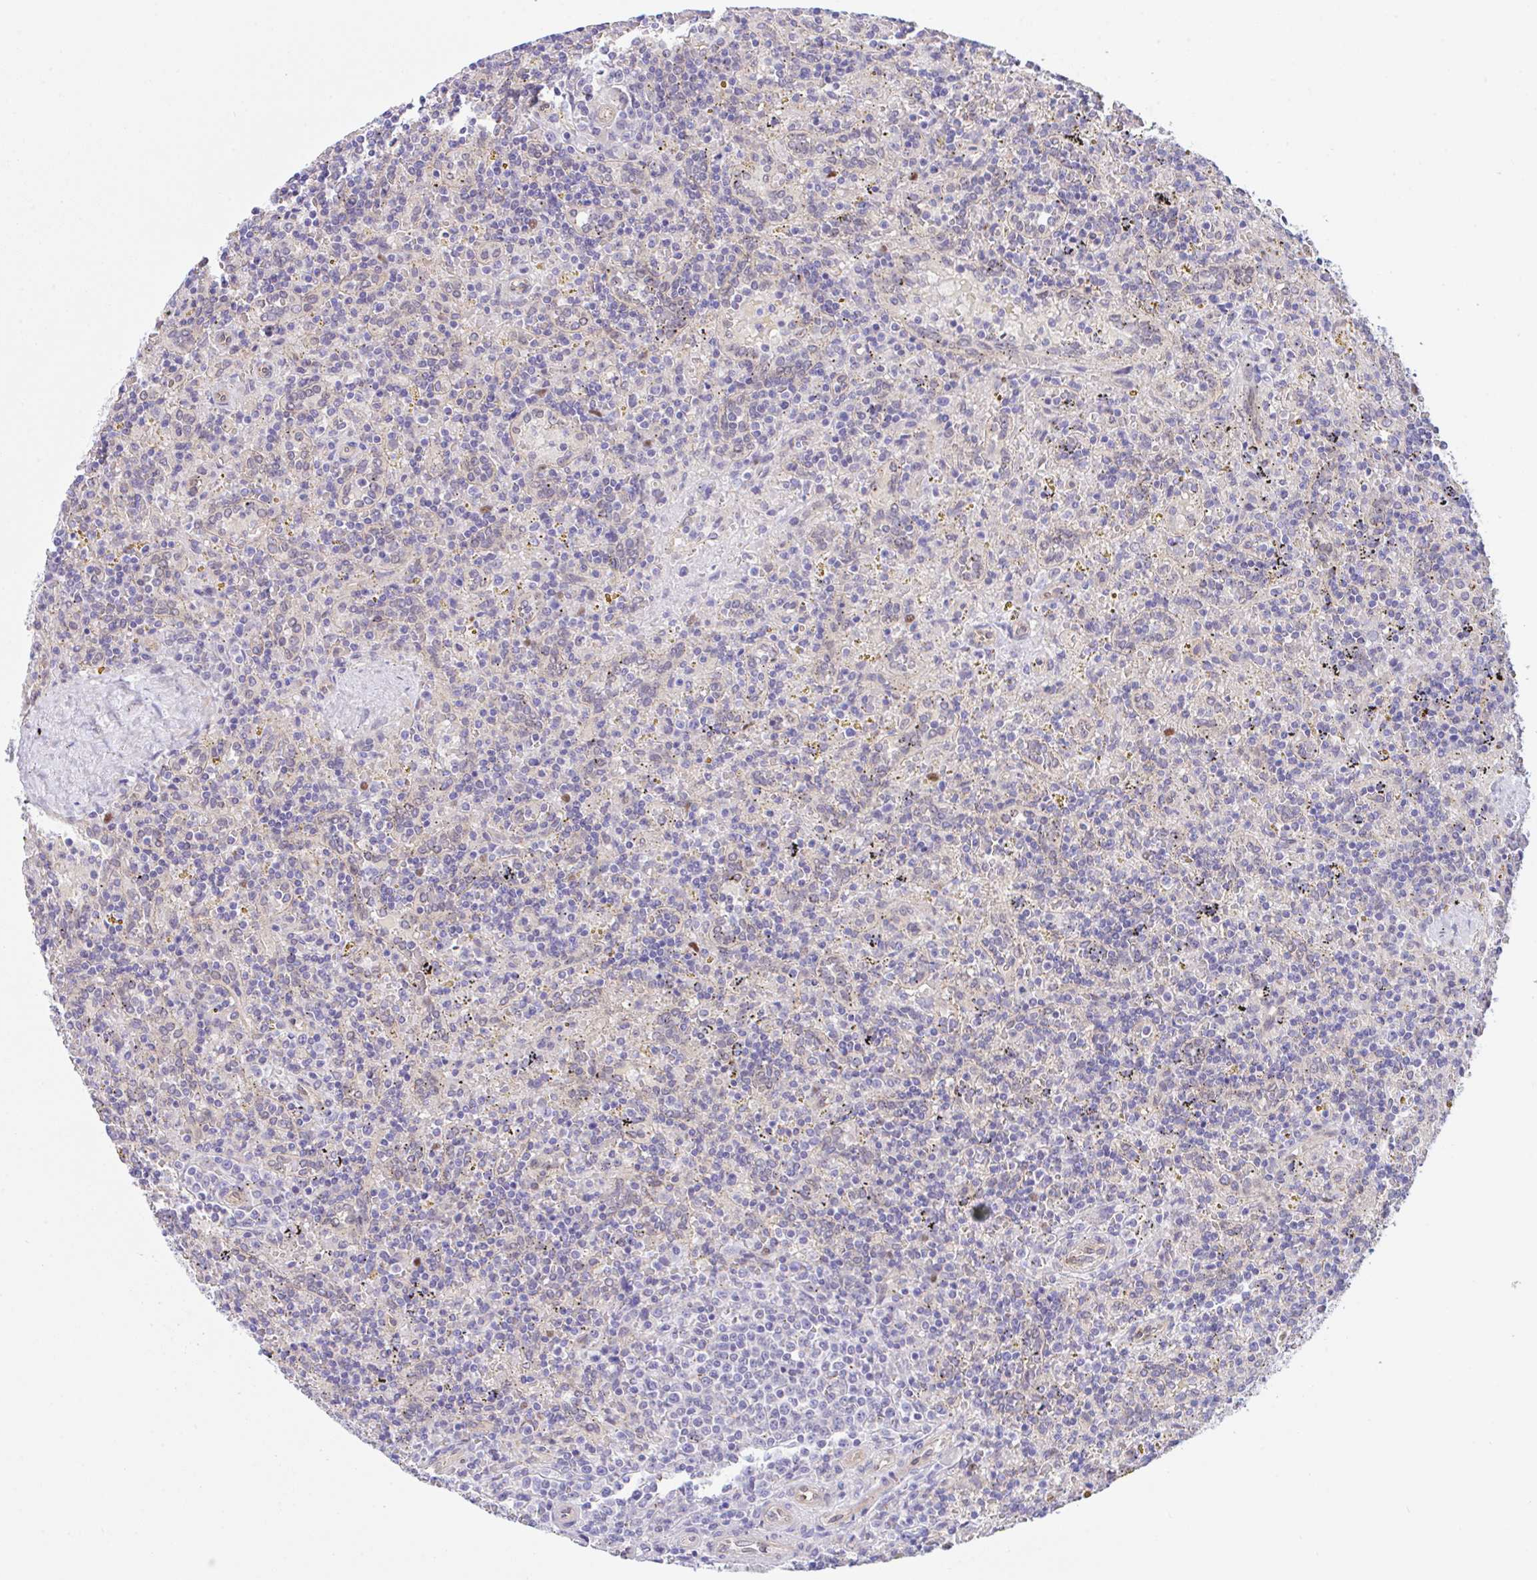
{"staining": {"intensity": "negative", "quantity": "none", "location": "none"}, "tissue": "lymphoma", "cell_type": "Tumor cells", "image_type": "cancer", "snomed": [{"axis": "morphology", "description": "Malignant lymphoma, non-Hodgkin's type, Low grade"}, {"axis": "topography", "description": "Spleen"}], "caption": "DAB (3,3'-diaminobenzidine) immunohistochemical staining of low-grade malignant lymphoma, non-Hodgkin's type demonstrates no significant expression in tumor cells.", "gene": "ZBED3", "patient": {"sex": "male", "age": 67}}